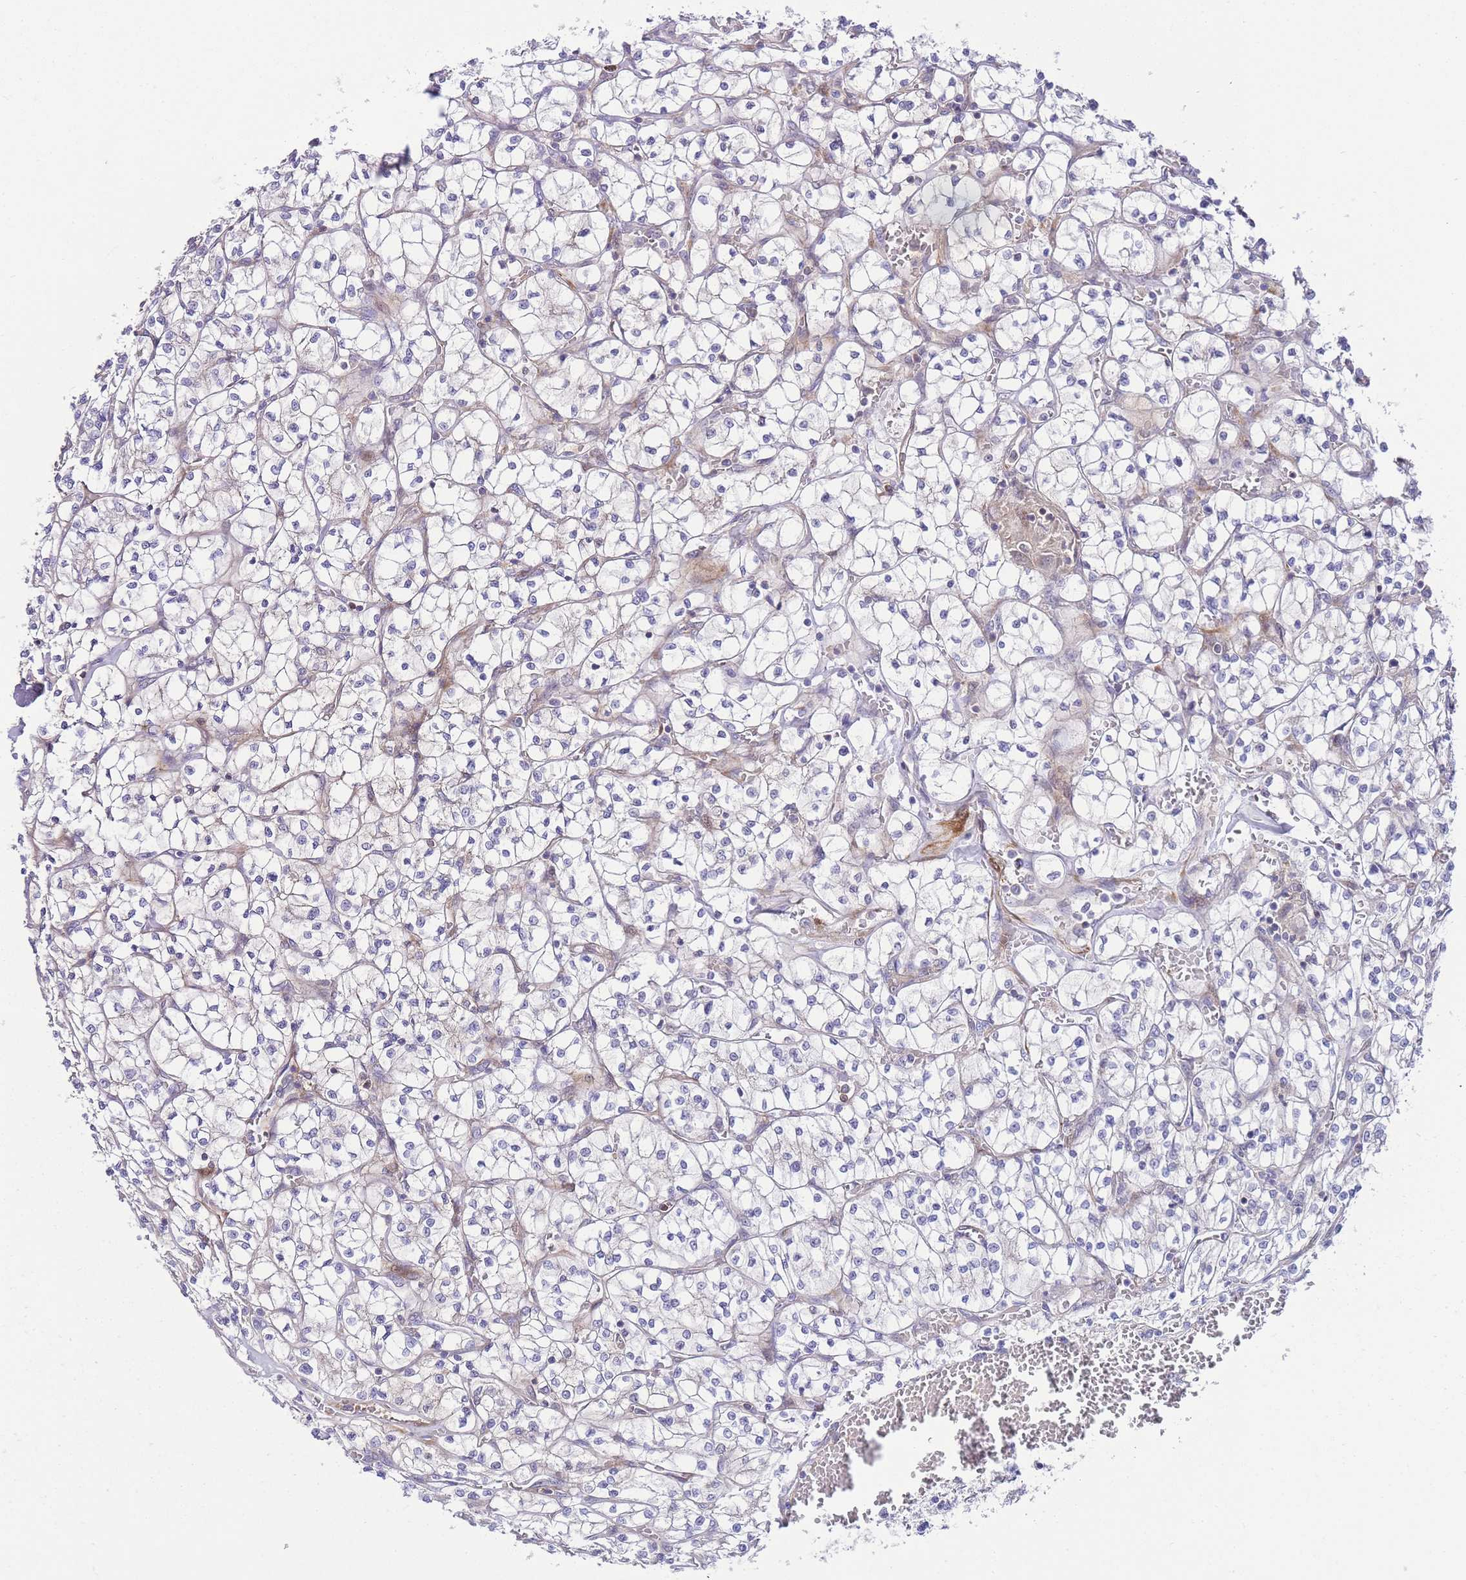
{"staining": {"intensity": "negative", "quantity": "none", "location": "none"}, "tissue": "renal cancer", "cell_type": "Tumor cells", "image_type": "cancer", "snomed": [{"axis": "morphology", "description": "Adenocarcinoma, NOS"}, {"axis": "topography", "description": "Kidney"}], "caption": "High magnification brightfield microscopy of renal cancer stained with DAB (3,3'-diaminobenzidine) (brown) and counterstained with hematoxylin (blue): tumor cells show no significant staining.", "gene": "FBN3", "patient": {"sex": "female", "age": 64}}